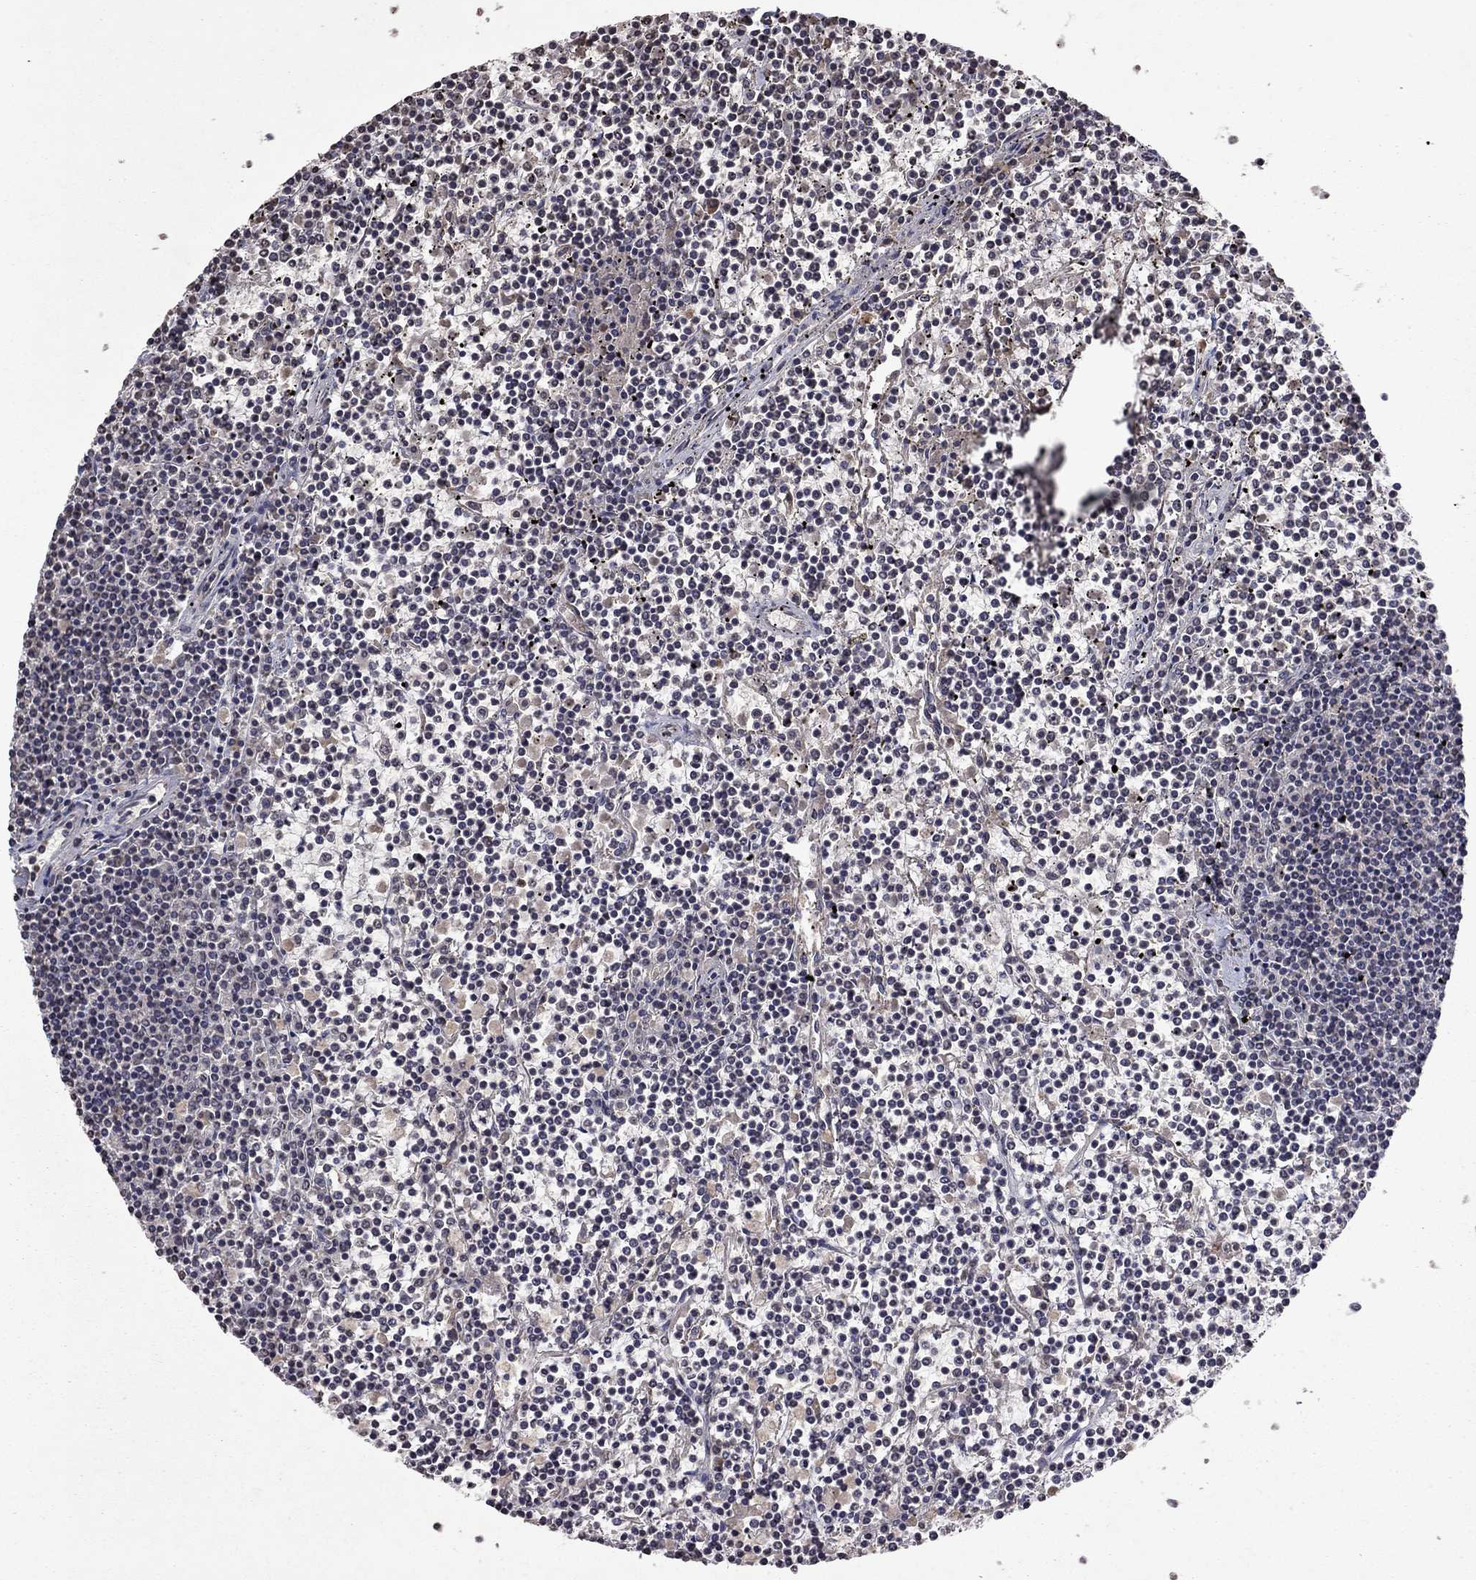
{"staining": {"intensity": "negative", "quantity": "none", "location": "none"}, "tissue": "lymphoma", "cell_type": "Tumor cells", "image_type": "cancer", "snomed": [{"axis": "morphology", "description": "Malignant lymphoma, non-Hodgkin's type, Low grade"}, {"axis": "topography", "description": "Spleen"}], "caption": "The image reveals no significant staining in tumor cells of lymphoma.", "gene": "NLGN1", "patient": {"sex": "female", "age": 19}}